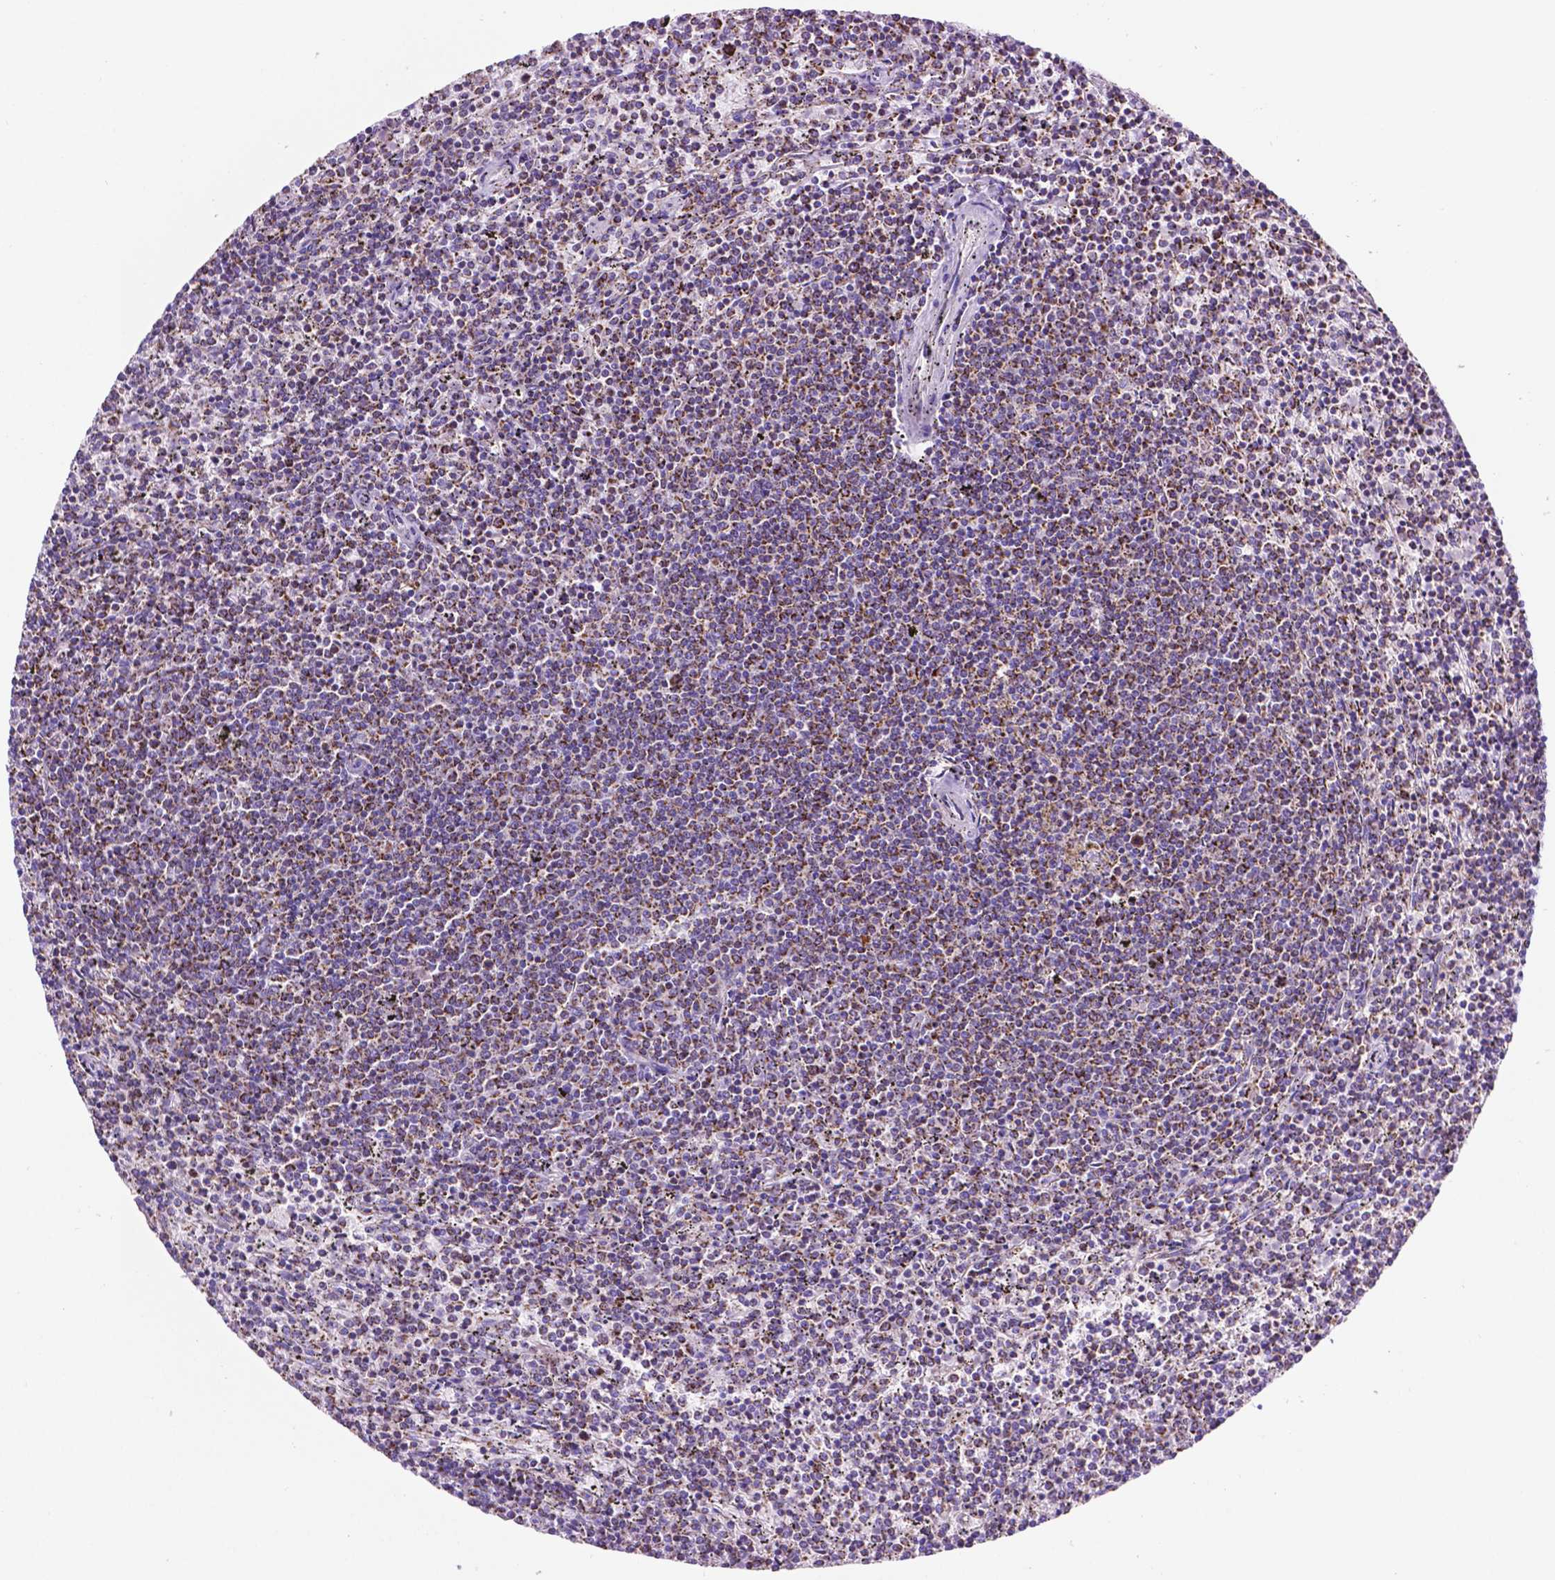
{"staining": {"intensity": "moderate", "quantity": ">75%", "location": "cytoplasmic/membranous"}, "tissue": "lymphoma", "cell_type": "Tumor cells", "image_type": "cancer", "snomed": [{"axis": "morphology", "description": "Malignant lymphoma, non-Hodgkin's type, Low grade"}, {"axis": "topography", "description": "Spleen"}], "caption": "IHC (DAB) staining of human lymphoma demonstrates moderate cytoplasmic/membranous protein positivity in about >75% of tumor cells.", "gene": "GDPD5", "patient": {"sex": "female", "age": 50}}